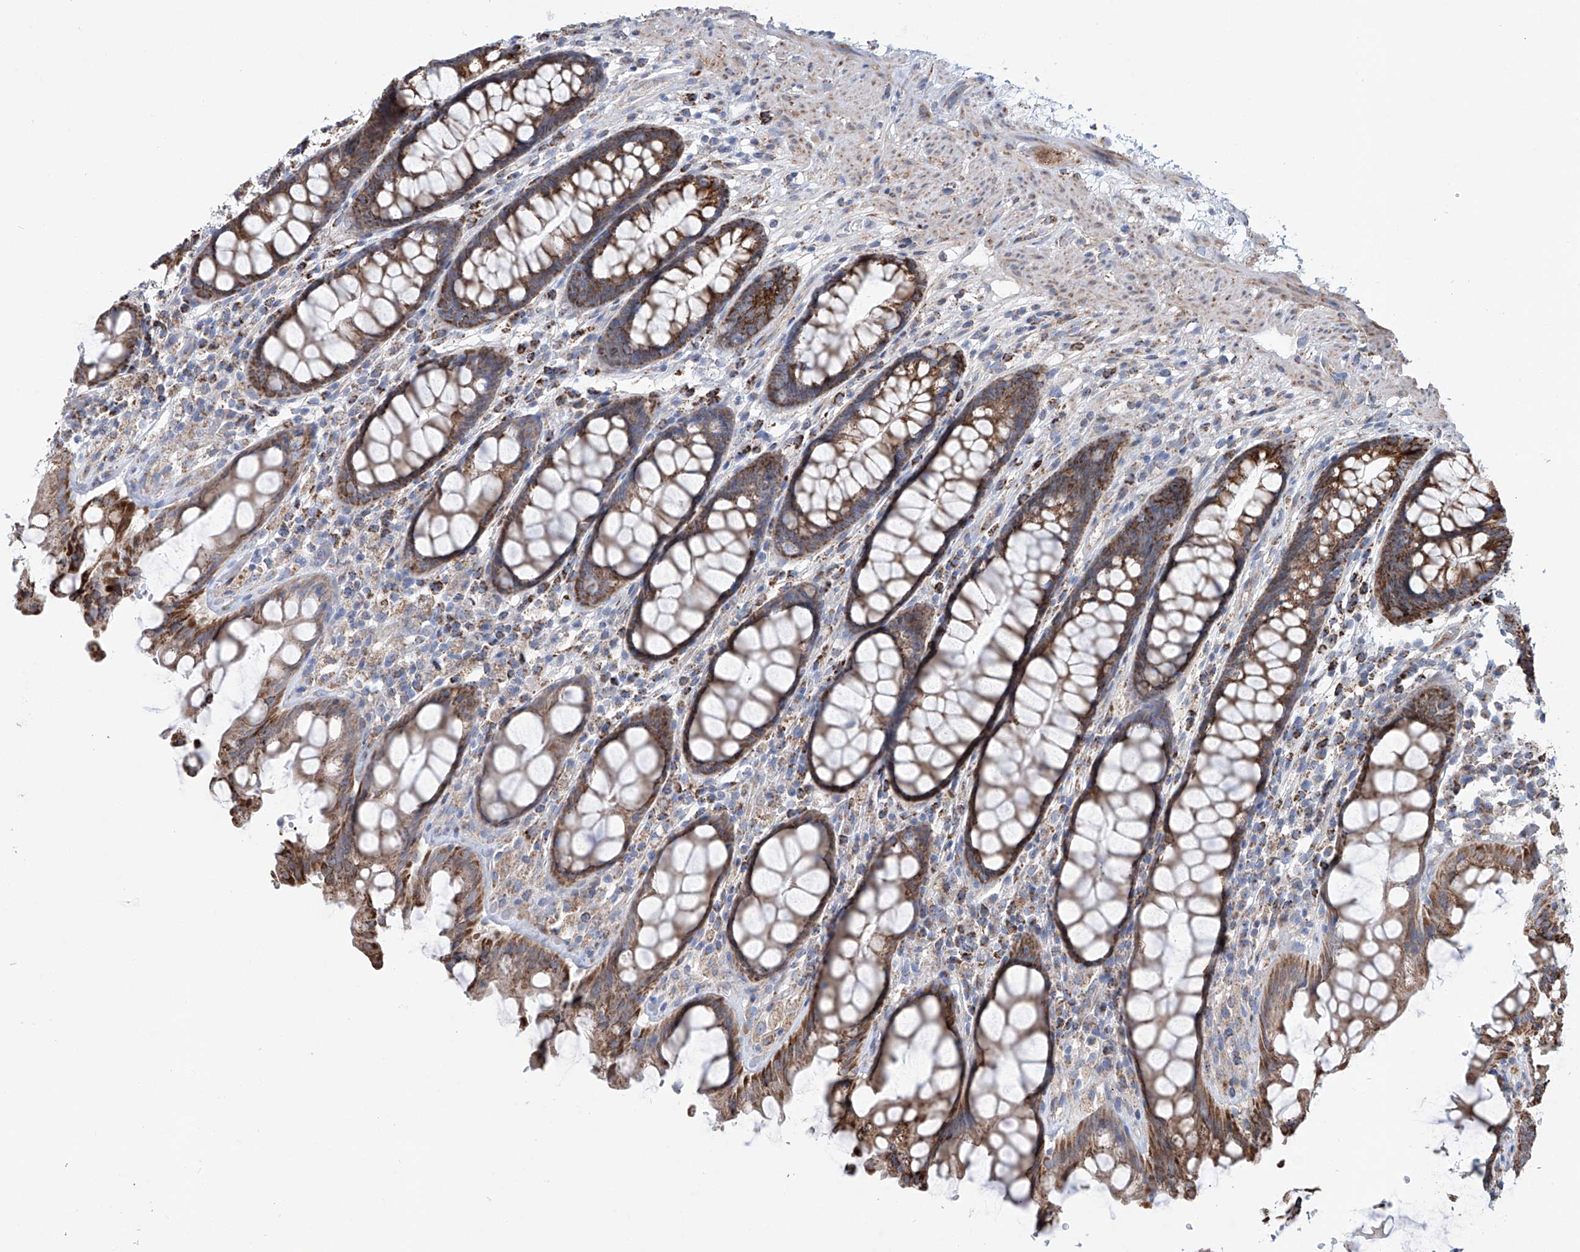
{"staining": {"intensity": "strong", "quantity": ">75%", "location": "cytoplasmic/membranous"}, "tissue": "rectum", "cell_type": "Glandular cells", "image_type": "normal", "snomed": [{"axis": "morphology", "description": "Normal tissue, NOS"}, {"axis": "topography", "description": "Rectum"}], "caption": "Immunohistochemistry (IHC) micrograph of benign human rectum stained for a protein (brown), which reveals high levels of strong cytoplasmic/membranous expression in about >75% of glandular cells.", "gene": "ALDH6A1", "patient": {"sex": "male", "age": 64}}